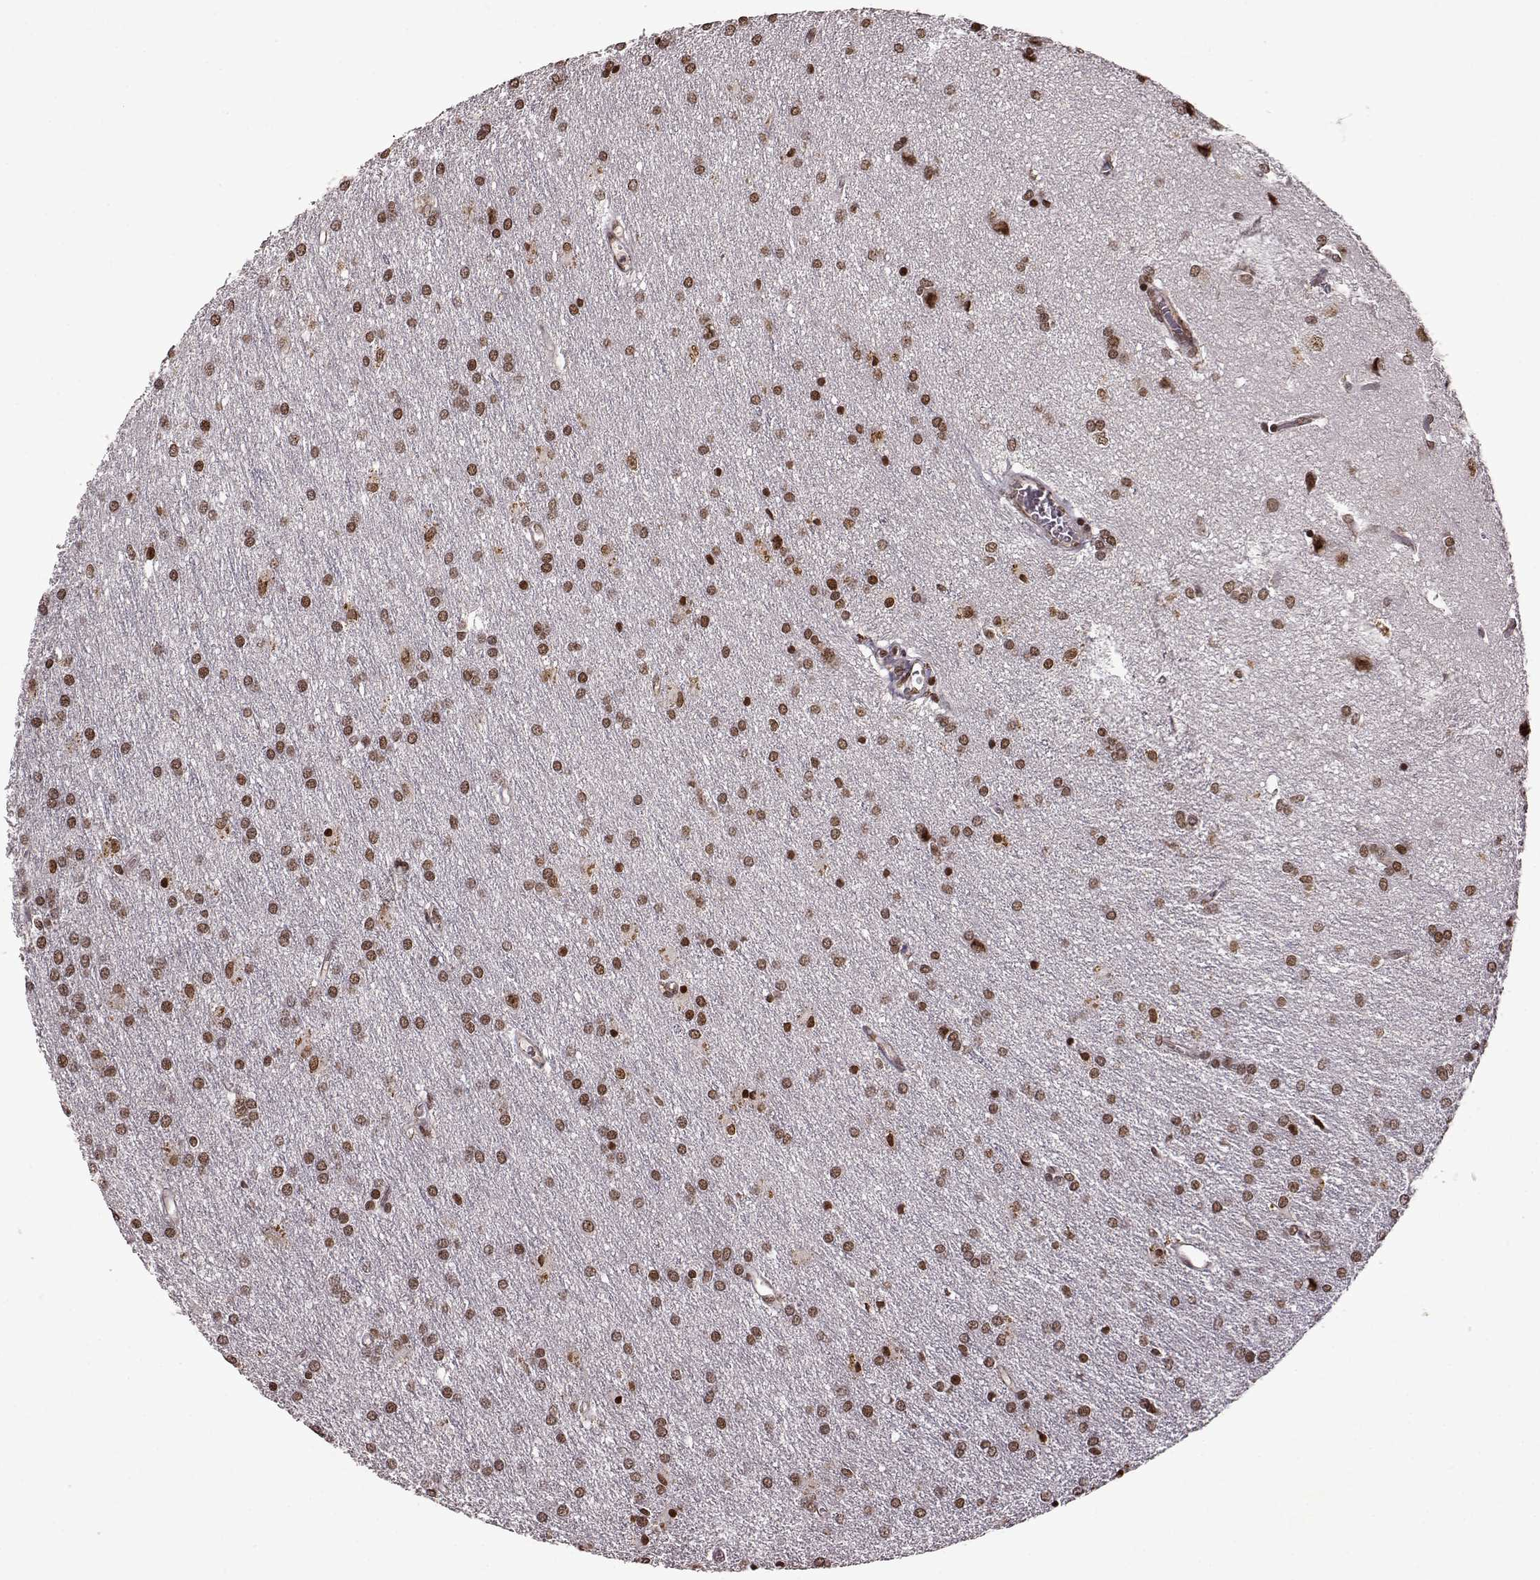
{"staining": {"intensity": "moderate", "quantity": ">75%", "location": "nuclear"}, "tissue": "glioma", "cell_type": "Tumor cells", "image_type": "cancer", "snomed": [{"axis": "morphology", "description": "Glioma, malignant, Low grade"}, {"axis": "topography", "description": "Brain"}], "caption": "Protein staining of glioma tissue displays moderate nuclear staining in approximately >75% of tumor cells. The staining was performed using DAB to visualize the protein expression in brown, while the nuclei were stained in blue with hematoxylin (Magnification: 20x).", "gene": "RRAGD", "patient": {"sex": "female", "age": 32}}